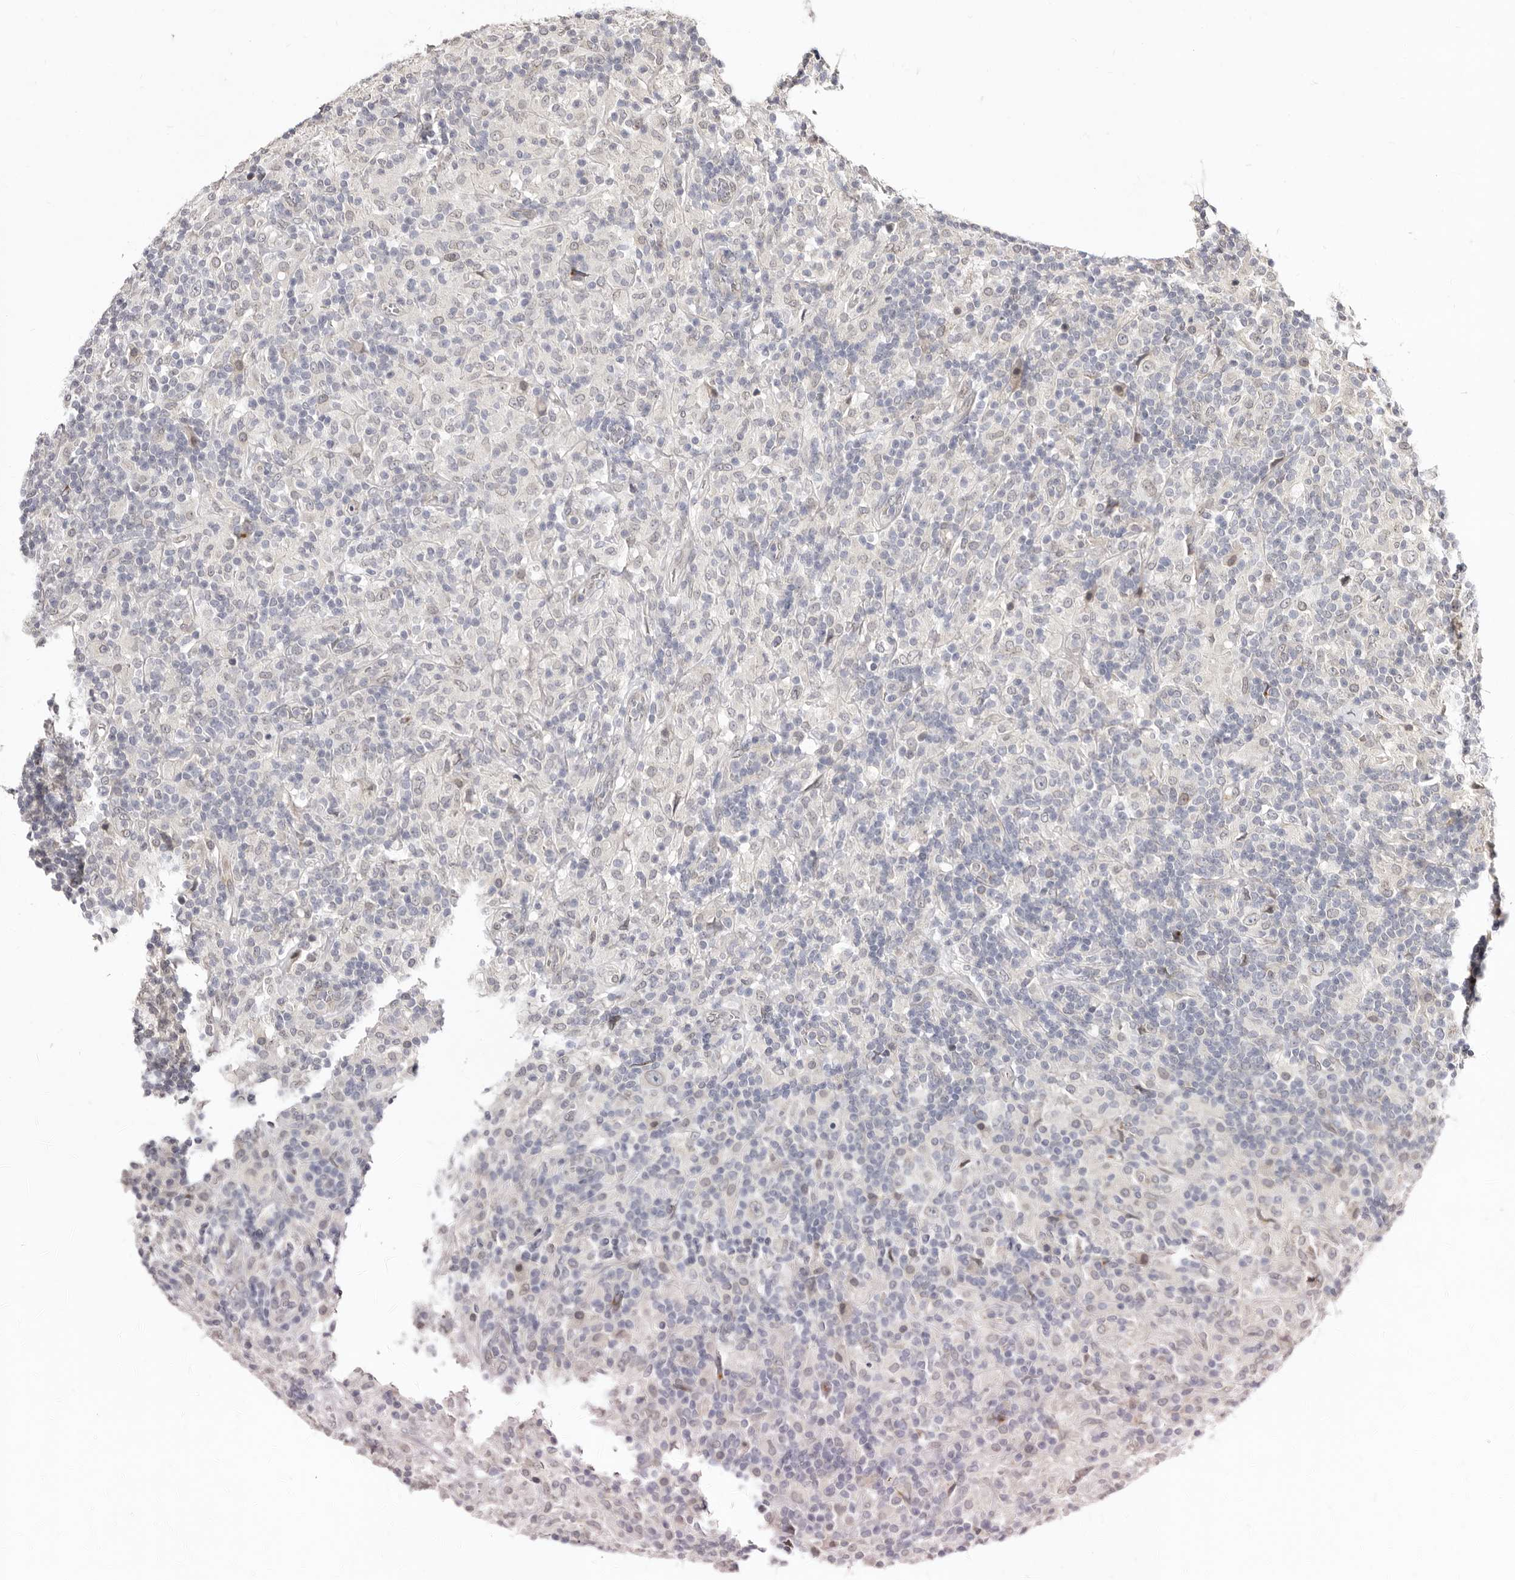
{"staining": {"intensity": "negative", "quantity": "none", "location": "none"}, "tissue": "lymphoma", "cell_type": "Tumor cells", "image_type": "cancer", "snomed": [{"axis": "morphology", "description": "Hodgkin's disease, NOS"}, {"axis": "topography", "description": "Lymph node"}], "caption": "This is a photomicrograph of IHC staining of lymphoma, which shows no staining in tumor cells.", "gene": "LCORL", "patient": {"sex": "male", "age": 70}}